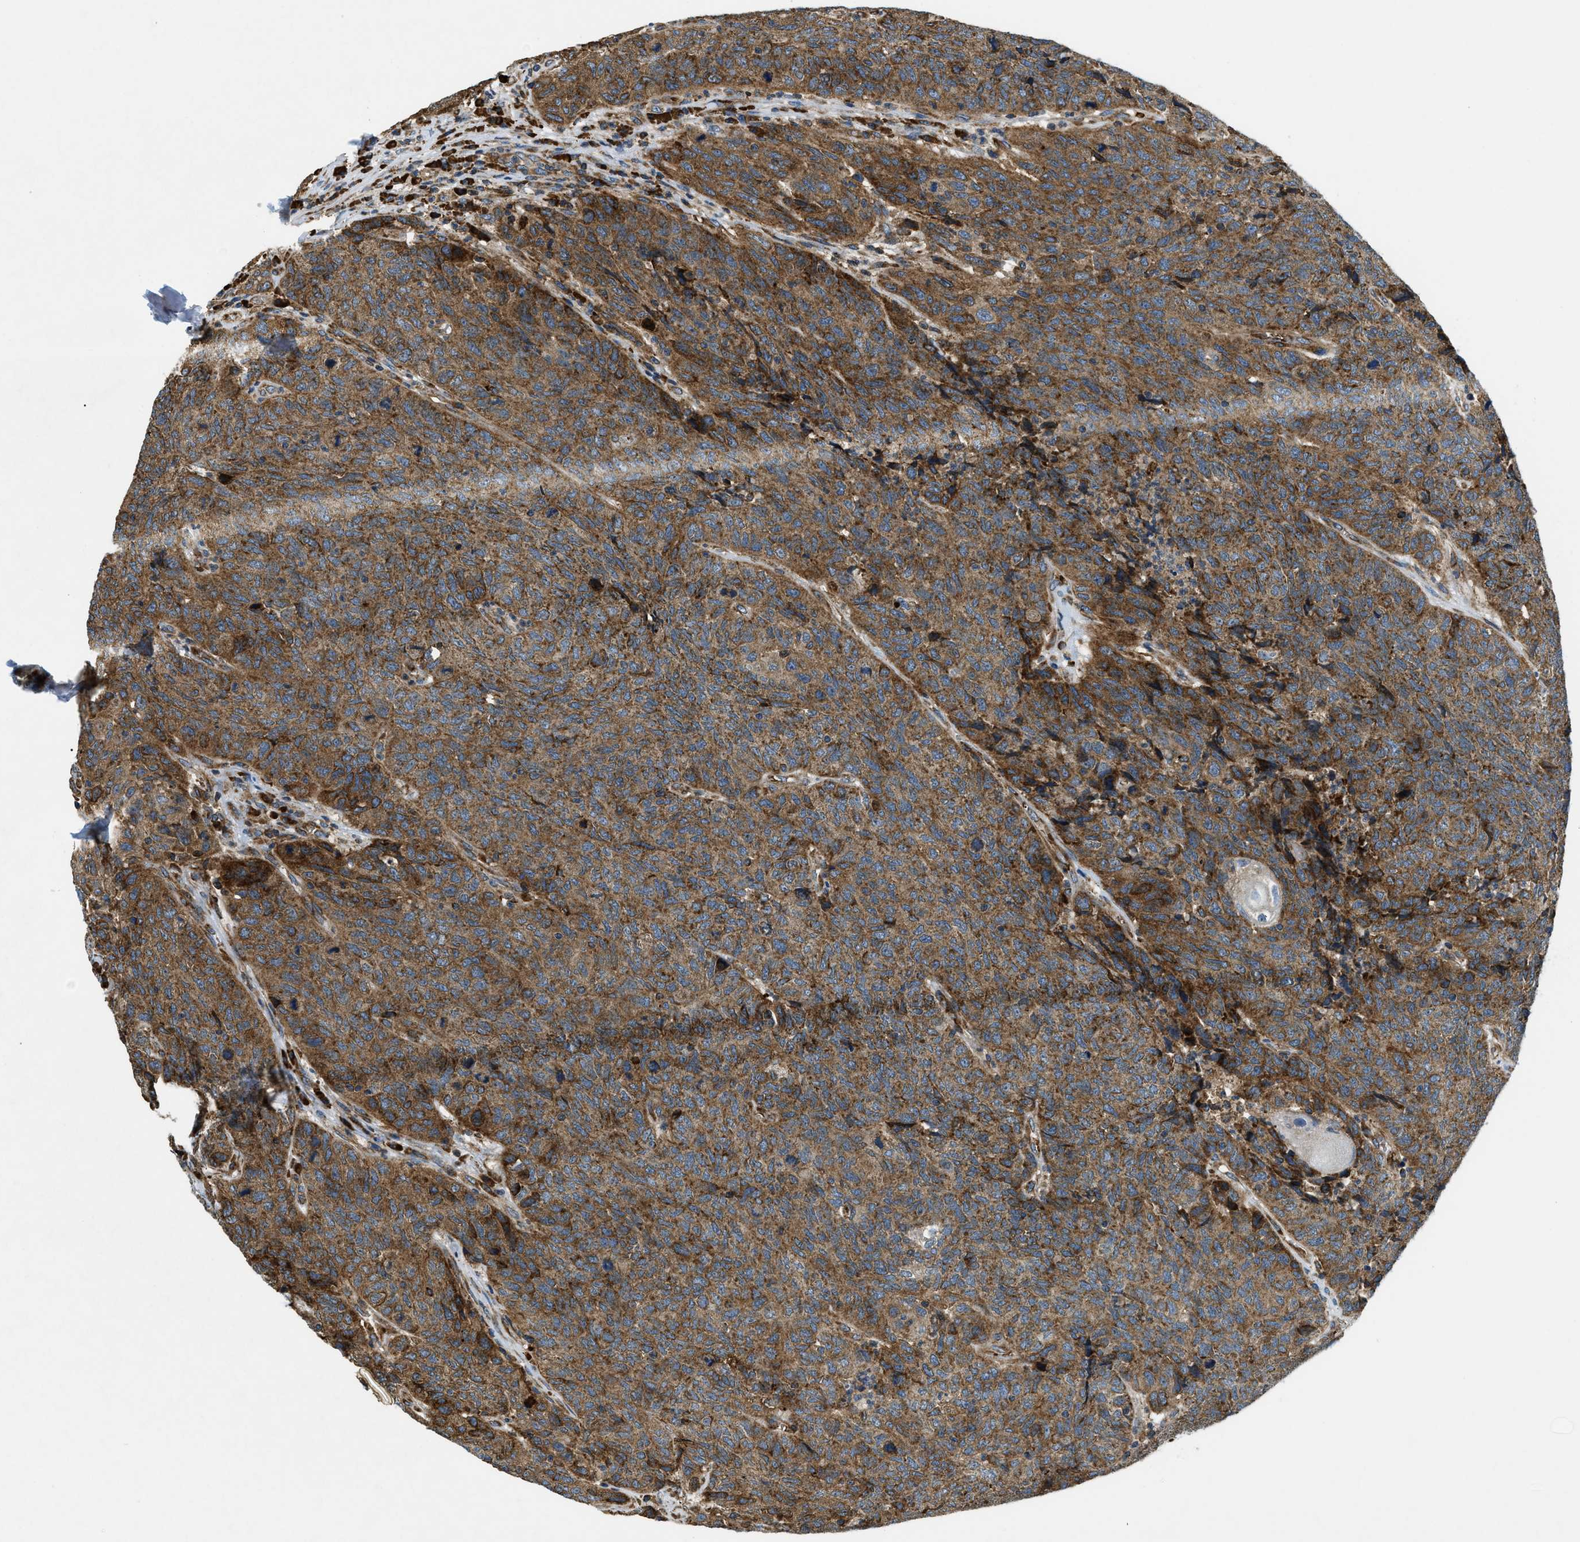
{"staining": {"intensity": "strong", "quantity": ">75%", "location": "cytoplasmic/membranous"}, "tissue": "head and neck cancer", "cell_type": "Tumor cells", "image_type": "cancer", "snomed": [{"axis": "morphology", "description": "Squamous cell carcinoma, NOS"}, {"axis": "topography", "description": "Head-Neck"}], "caption": "Immunohistochemistry staining of head and neck squamous cell carcinoma, which exhibits high levels of strong cytoplasmic/membranous expression in approximately >75% of tumor cells indicating strong cytoplasmic/membranous protein staining. The staining was performed using DAB (3,3'-diaminobenzidine) (brown) for protein detection and nuclei were counterstained in hematoxylin (blue).", "gene": "CSPG4", "patient": {"sex": "male", "age": 66}}